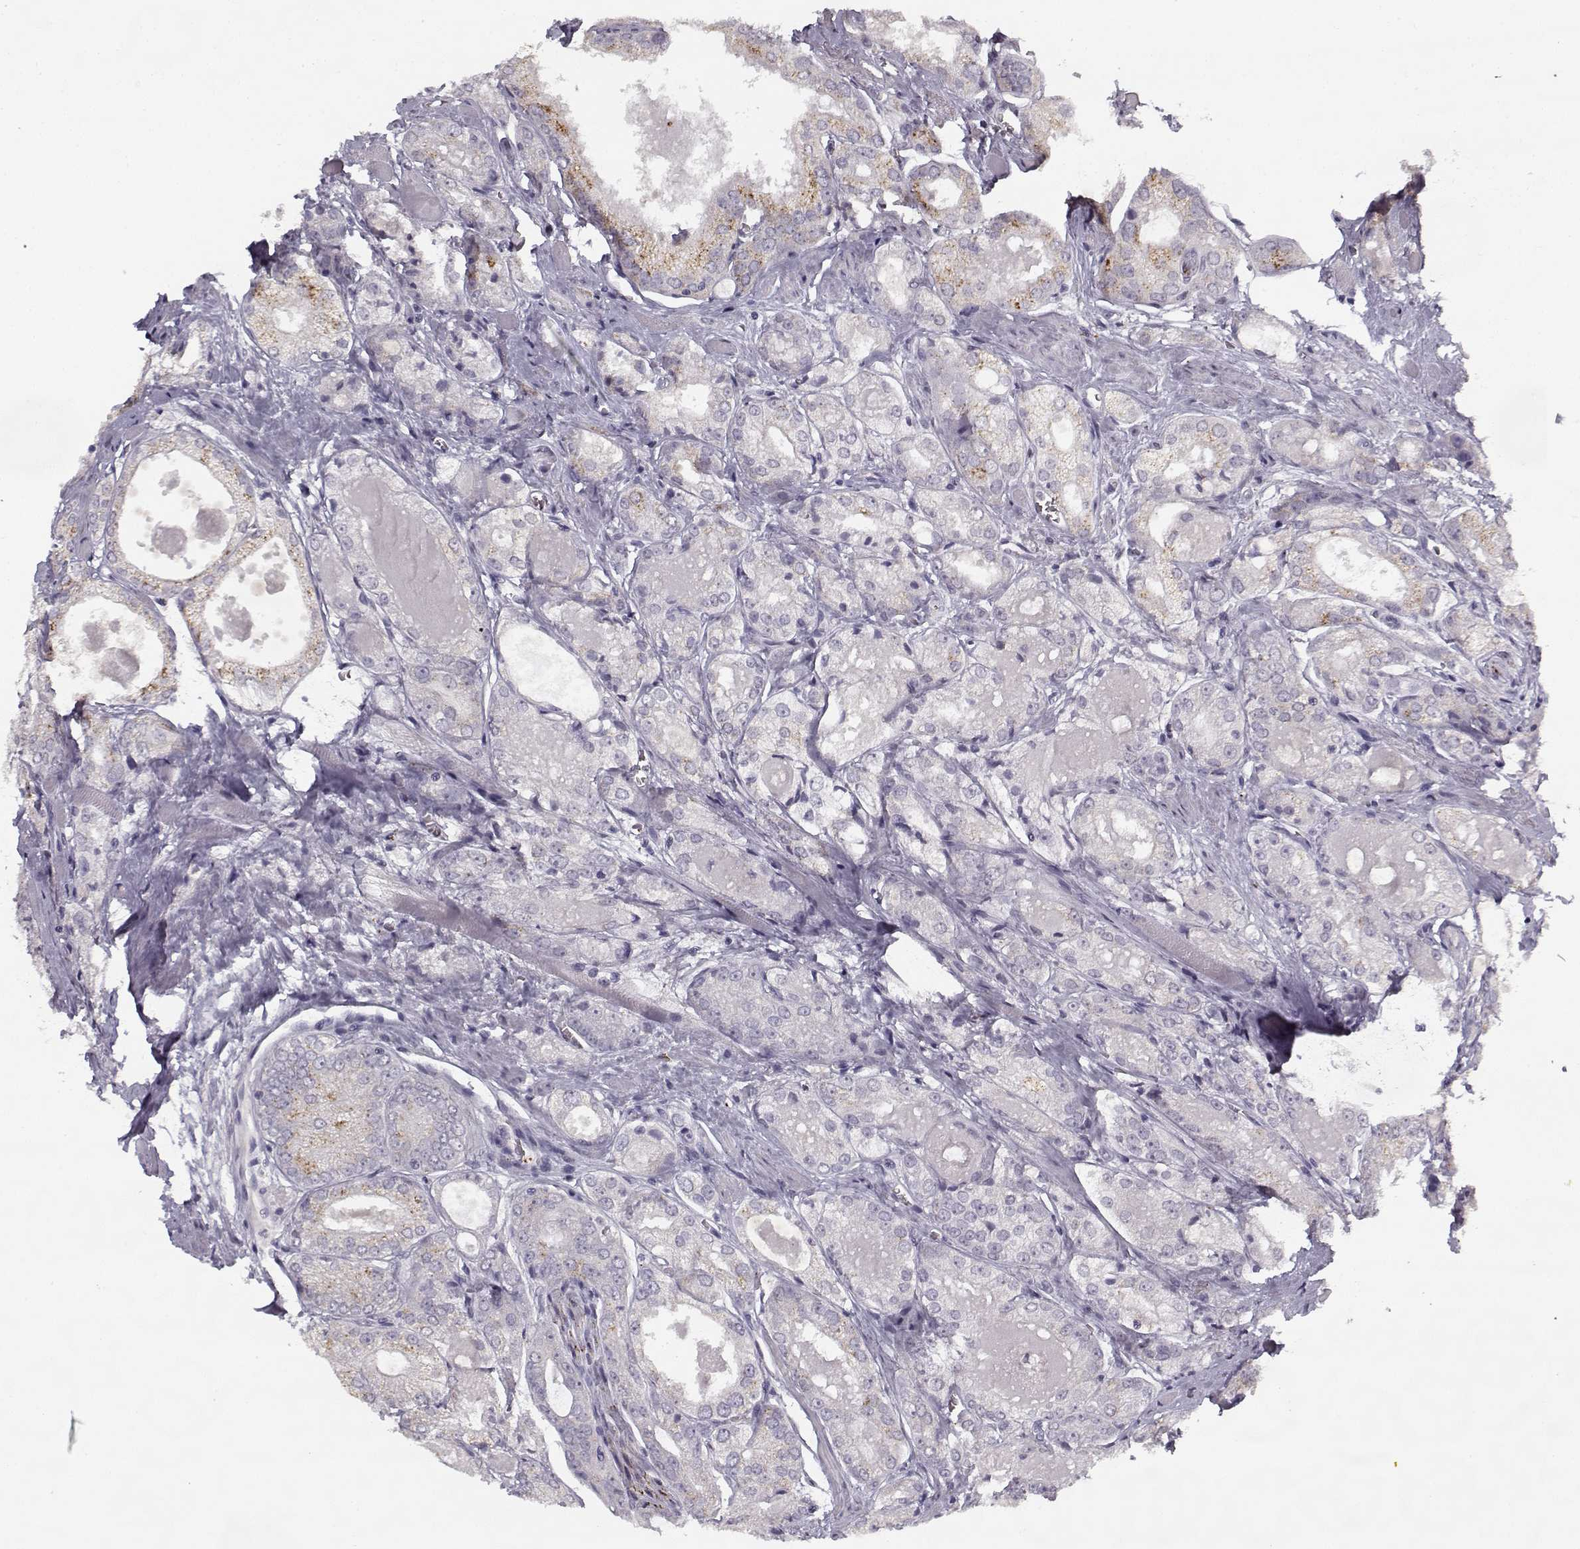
{"staining": {"intensity": "negative", "quantity": "none", "location": "none"}, "tissue": "prostate cancer", "cell_type": "Tumor cells", "image_type": "cancer", "snomed": [{"axis": "morphology", "description": "Adenocarcinoma, NOS"}, {"axis": "morphology", "description": "Adenocarcinoma, High grade"}, {"axis": "topography", "description": "Prostate"}], "caption": "Adenocarcinoma (high-grade) (prostate) was stained to show a protein in brown. There is no significant staining in tumor cells.", "gene": "SNCA", "patient": {"sex": "male", "age": 70}}